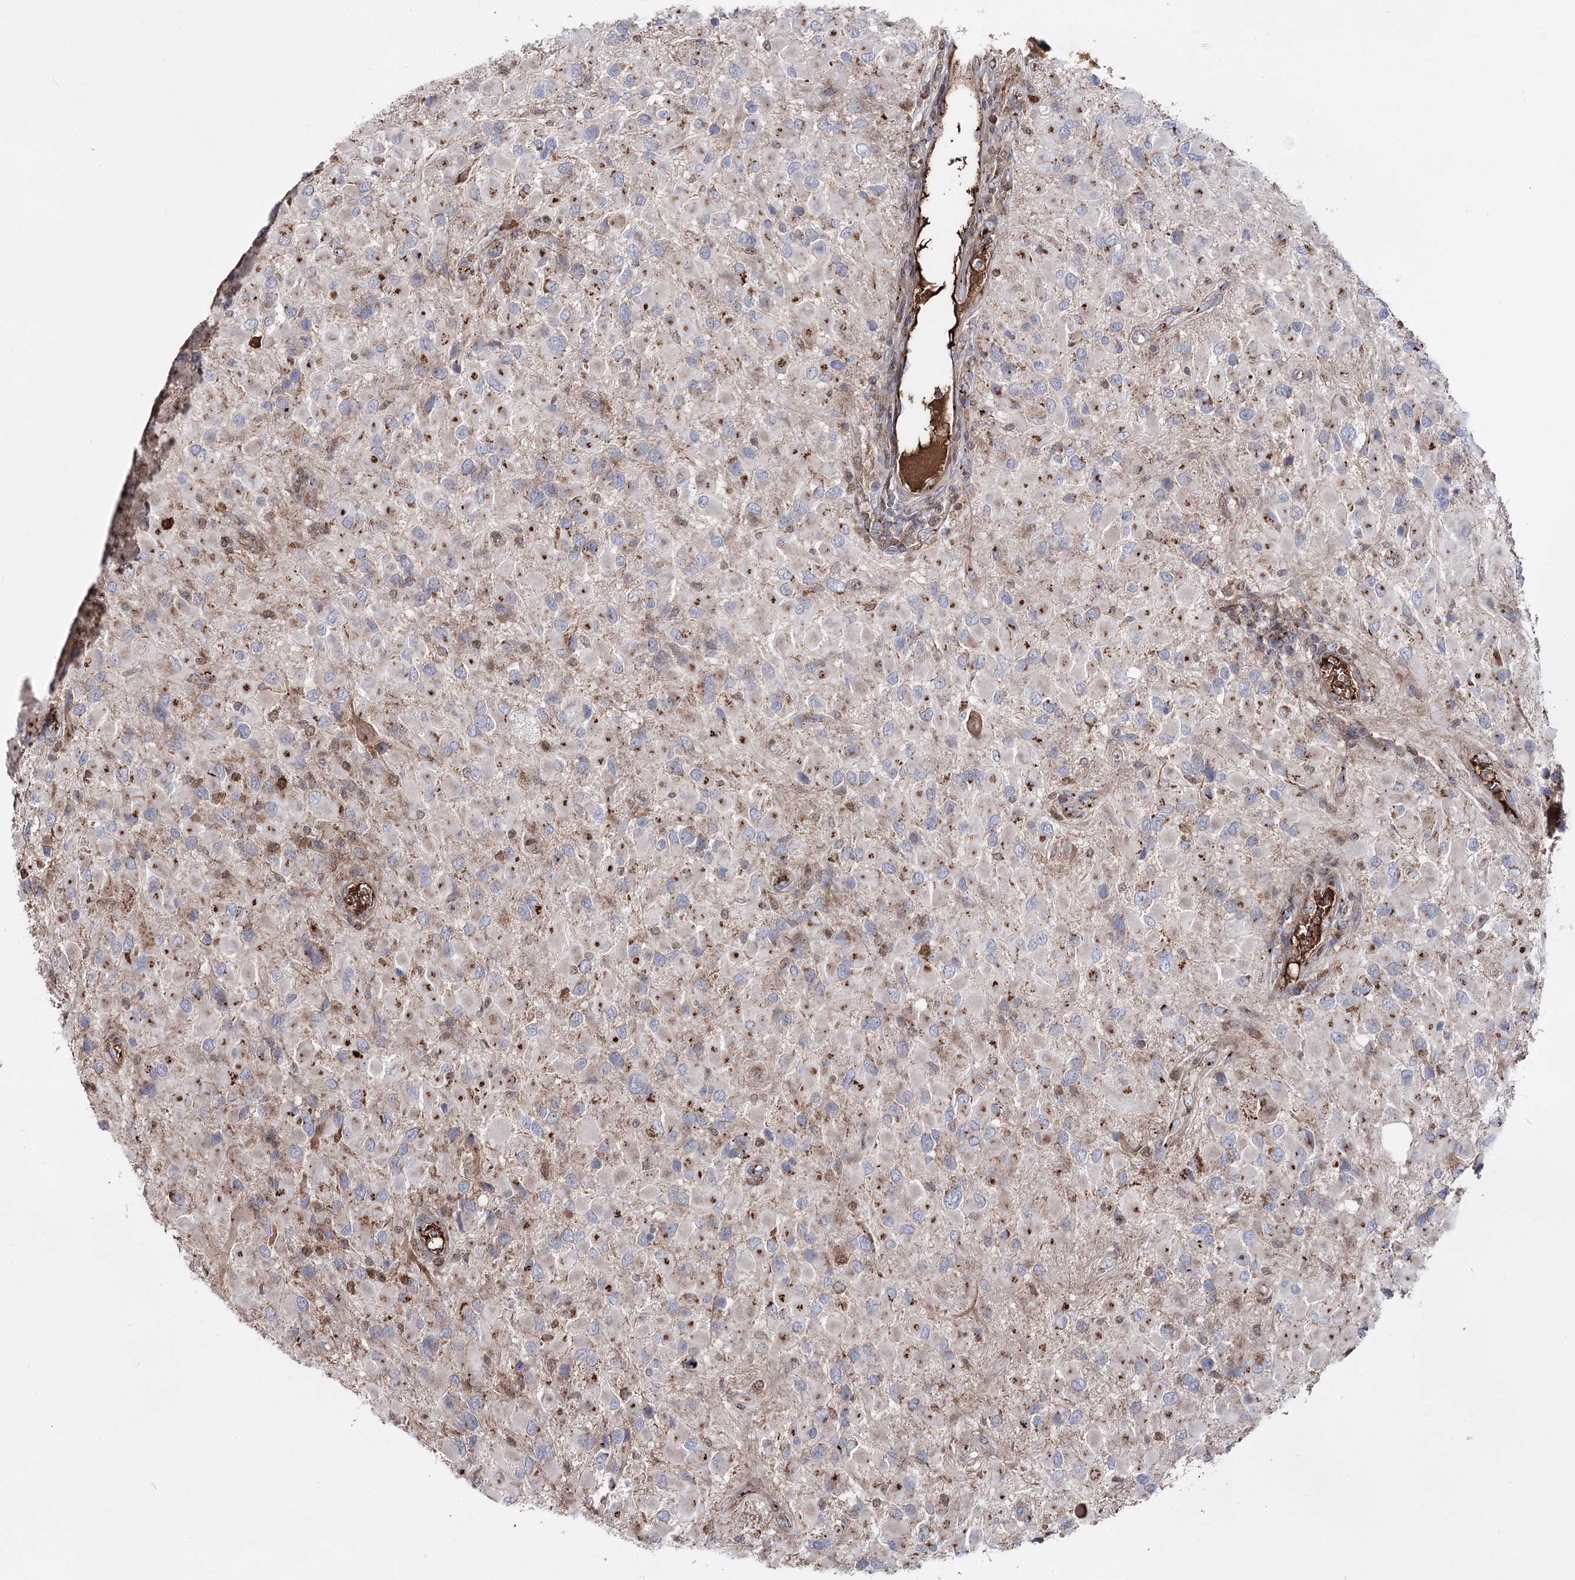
{"staining": {"intensity": "strong", "quantity": "<25%", "location": "cytoplasmic/membranous"}, "tissue": "glioma", "cell_type": "Tumor cells", "image_type": "cancer", "snomed": [{"axis": "morphology", "description": "Glioma, malignant, High grade"}, {"axis": "topography", "description": "Brain"}], "caption": "Glioma stained for a protein shows strong cytoplasmic/membranous positivity in tumor cells.", "gene": "ARHGAP20", "patient": {"sex": "male", "age": 53}}